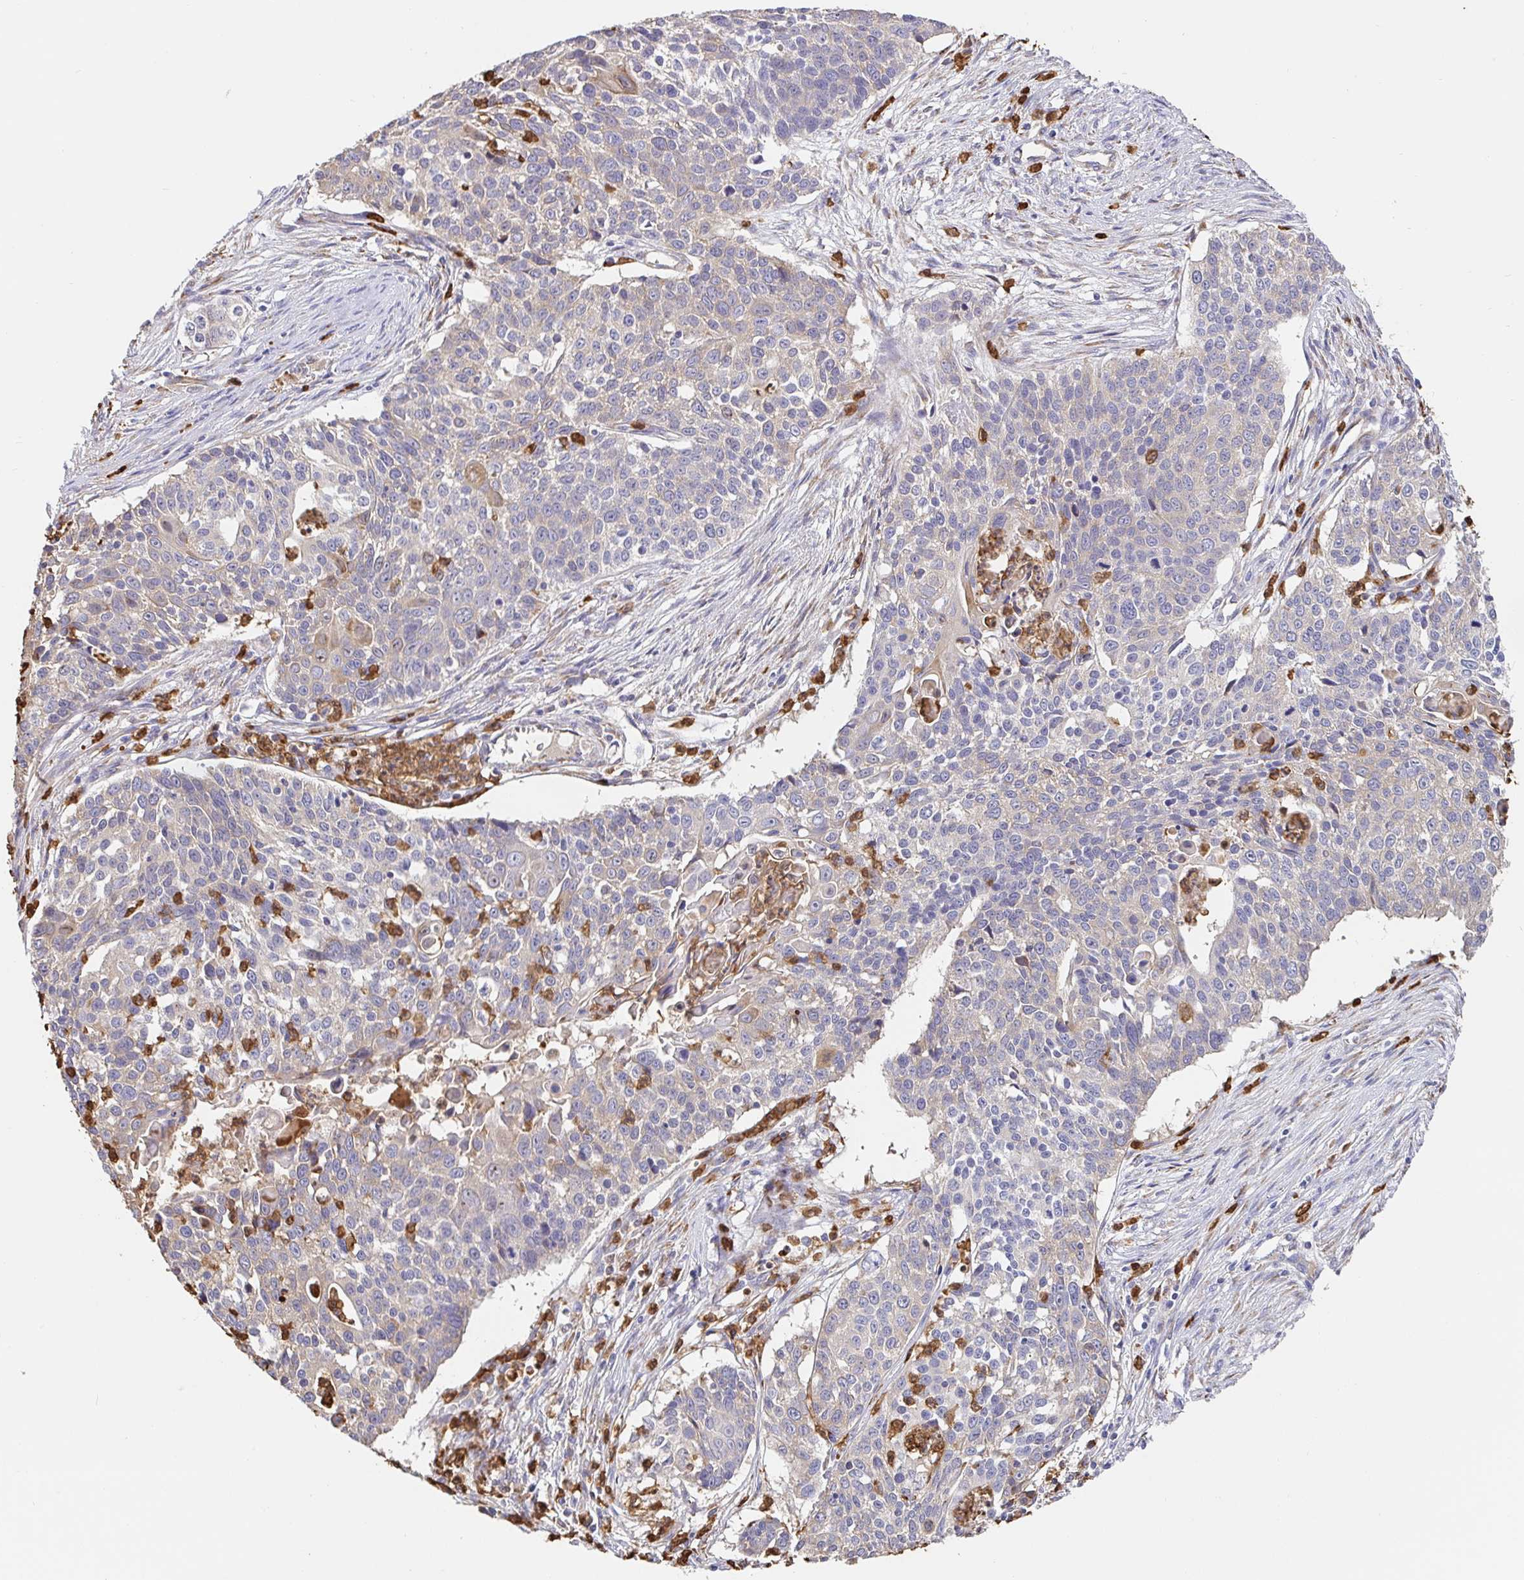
{"staining": {"intensity": "weak", "quantity": "25%-75%", "location": "cytoplasmic/membranous"}, "tissue": "lung cancer", "cell_type": "Tumor cells", "image_type": "cancer", "snomed": [{"axis": "morphology", "description": "Squamous cell carcinoma, NOS"}, {"axis": "morphology", "description": "Squamous cell carcinoma, metastatic, NOS"}, {"axis": "topography", "description": "Lung"}, {"axis": "topography", "description": "Pleura, NOS"}], "caption": "An image showing weak cytoplasmic/membranous positivity in approximately 25%-75% of tumor cells in lung cancer (squamous cell carcinoma), as visualized by brown immunohistochemical staining.", "gene": "PDPK1", "patient": {"sex": "male", "age": 72}}